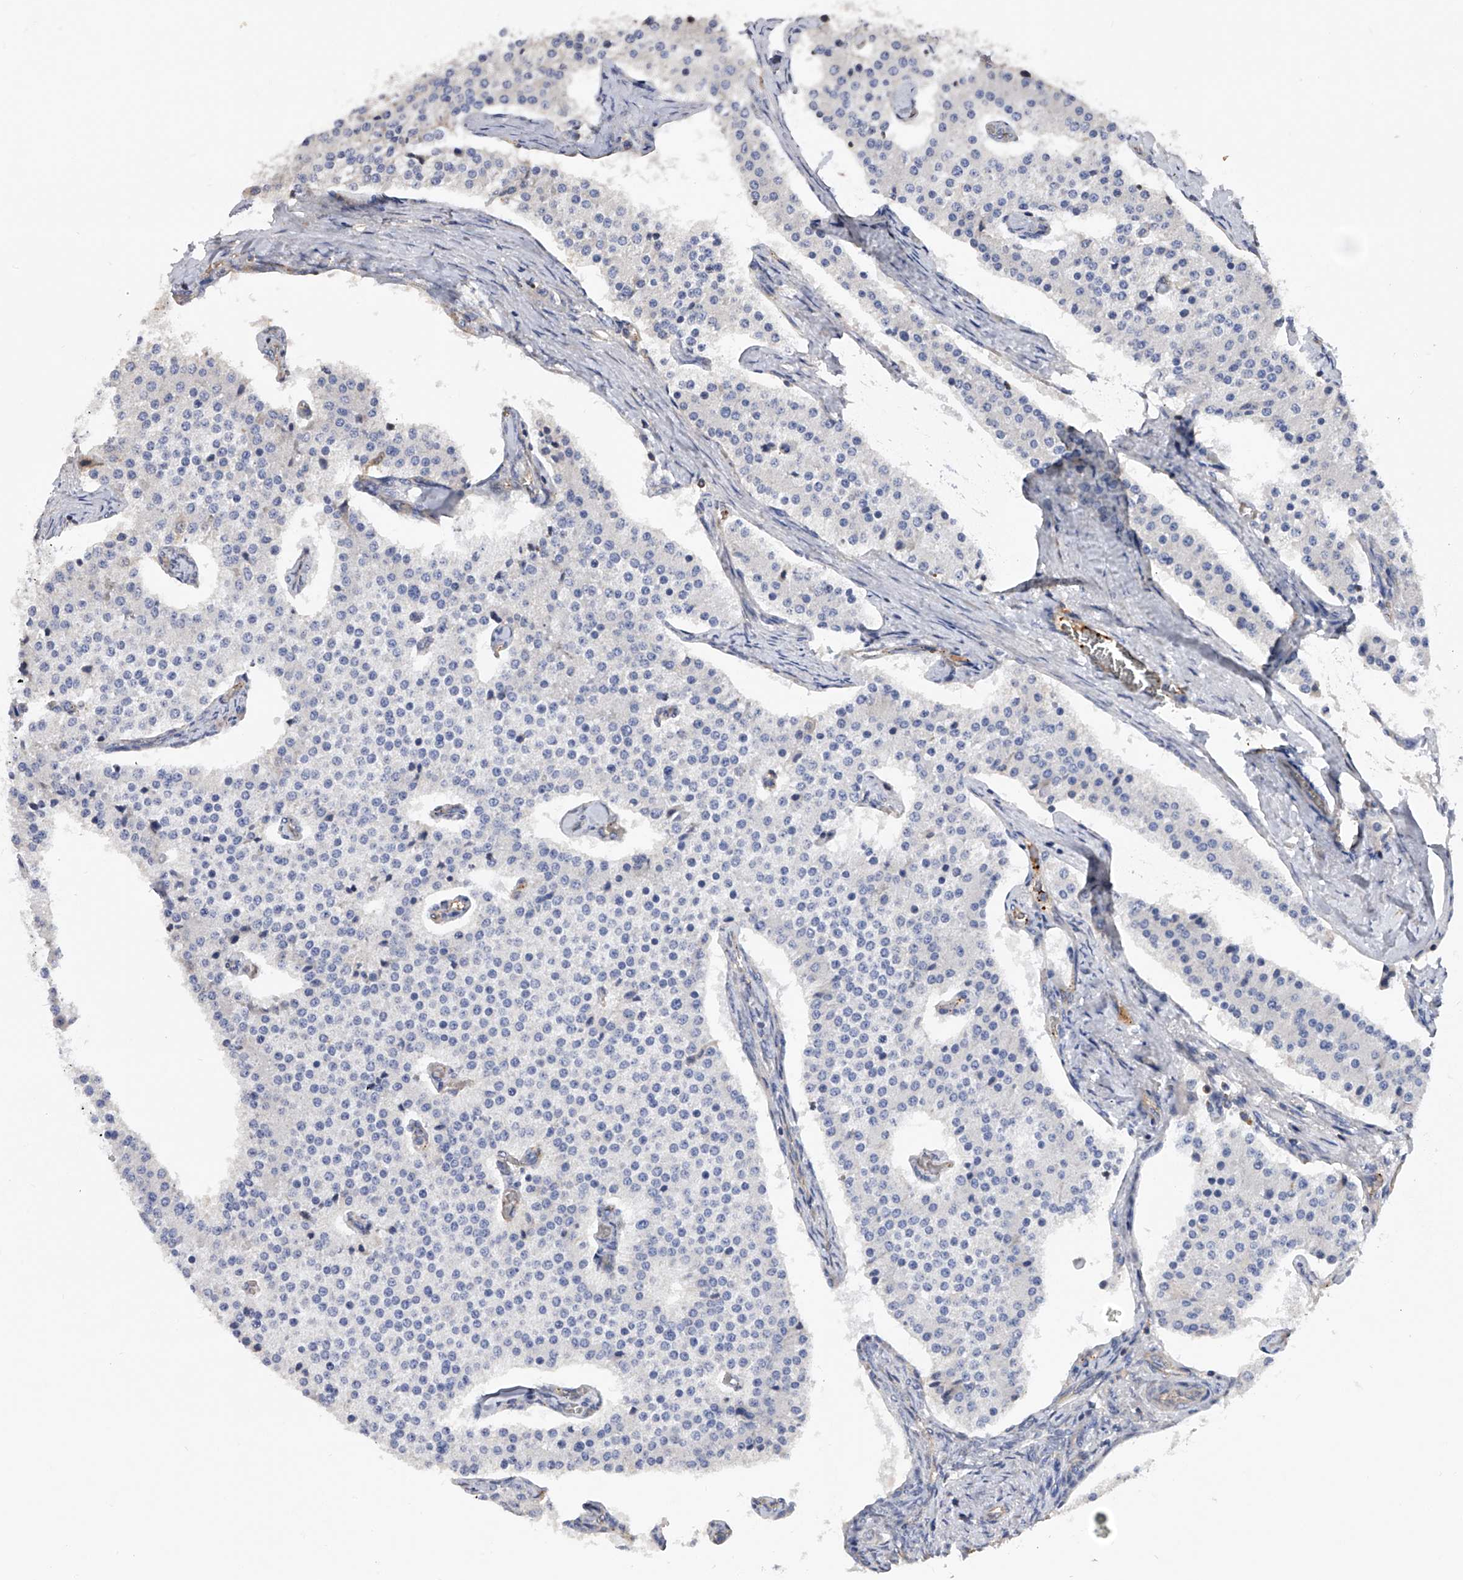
{"staining": {"intensity": "negative", "quantity": "none", "location": "none"}, "tissue": "carcinoid", "cell_type": "Tumor cells", "image_type": "cancer", "snomed": [{"axis": "morphology", "description": "Carcinoid, malignant, NOS"}, {"axis": "topography", "description": "Colon"}], "caption": "IHC of carcinoid shows no positivity in tumor cells.", "gene": "RWDD2A", "patient": {"sex": "female", "age": 52}}